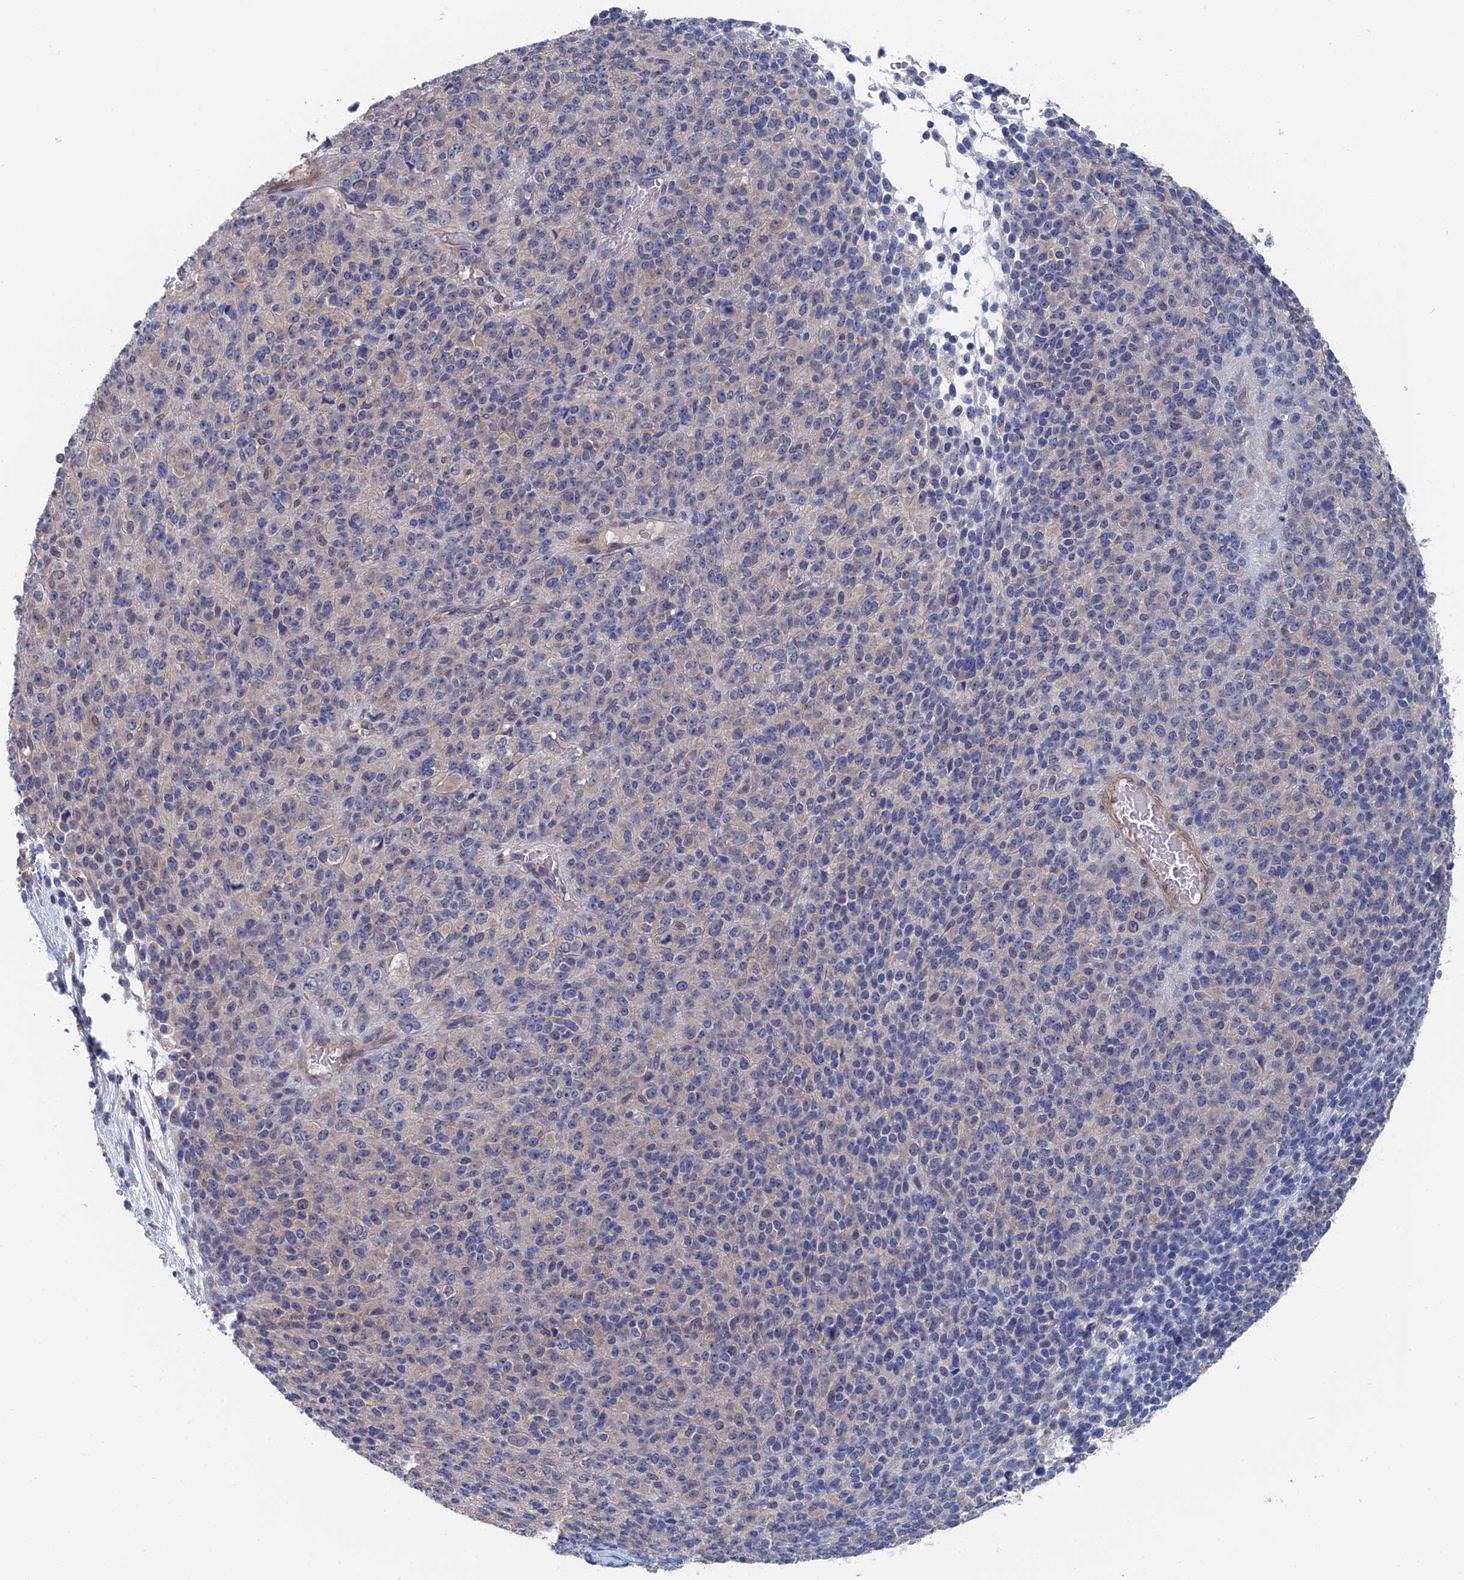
{"staining": {"intensity": "negative", "quantity": "none", "location": "none"}, "tissue": "melanoma", "cell_type": "Tumor cells", "image_type": "cancer", "snomed": [{"axis": "morphology", "description": "Malignant melanoma, Metastatic site"}, {"axis": "topography", "description": "Brain"}], "caption": "Immunohistochemical staining of malignant melanoma (metastatic site) reveals no significant staining in tumor cells.", "gene": "MTHFSD", "patient": {"sex": "female", "age": 56}}